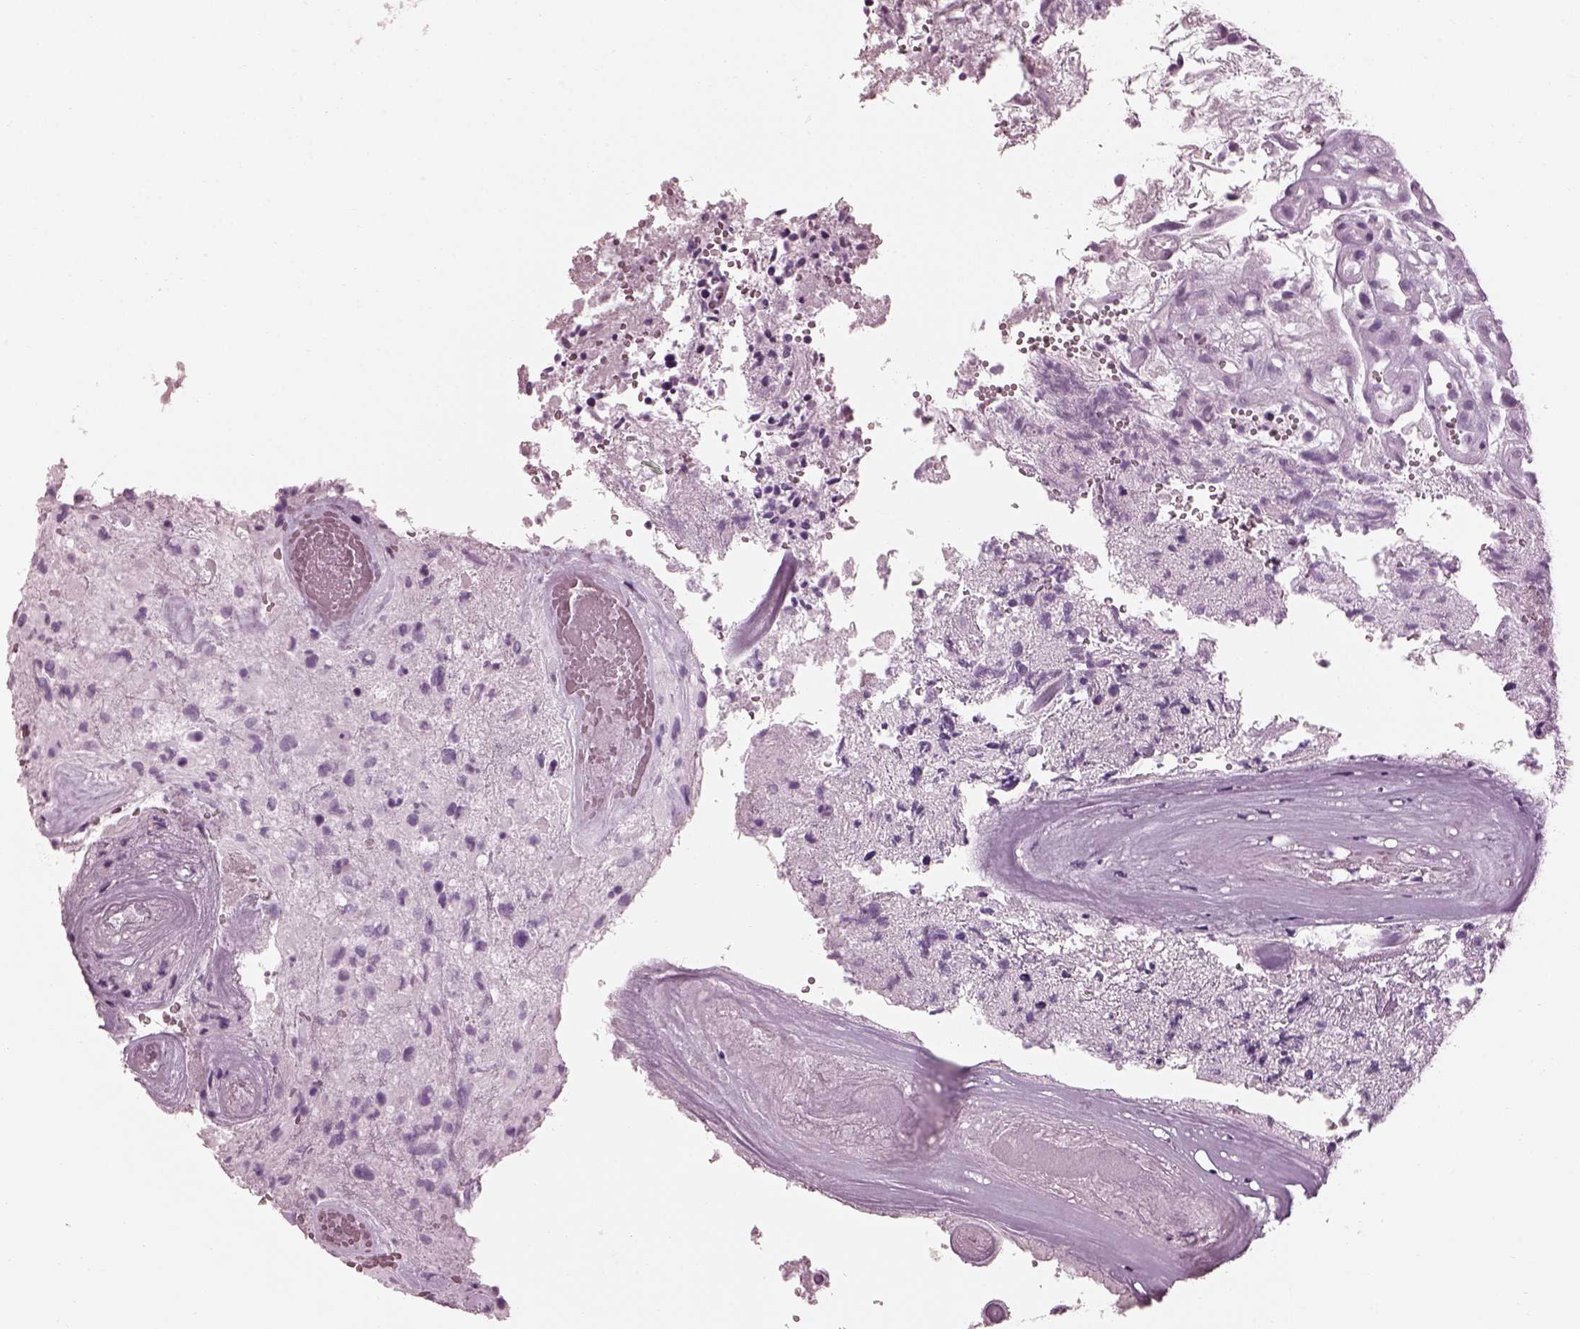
{"staining": {"intensity": "negative", "quantity": "none", "location": "none"}, "tissue": "glioma", "cell_type": "Tumor cells", "image_type": "cancer", "snomed": [{"axis": "morphology", "description": "Glioma, malignant, High grade"}, {"axis": "topography", "description": "Brain"}], "caption": "A photomicrograph of glioma stained for a protein displays no brown staining in tumor cells.", "gene": "TCHHL1", "patient": {"sex": "female", "age": 71}}